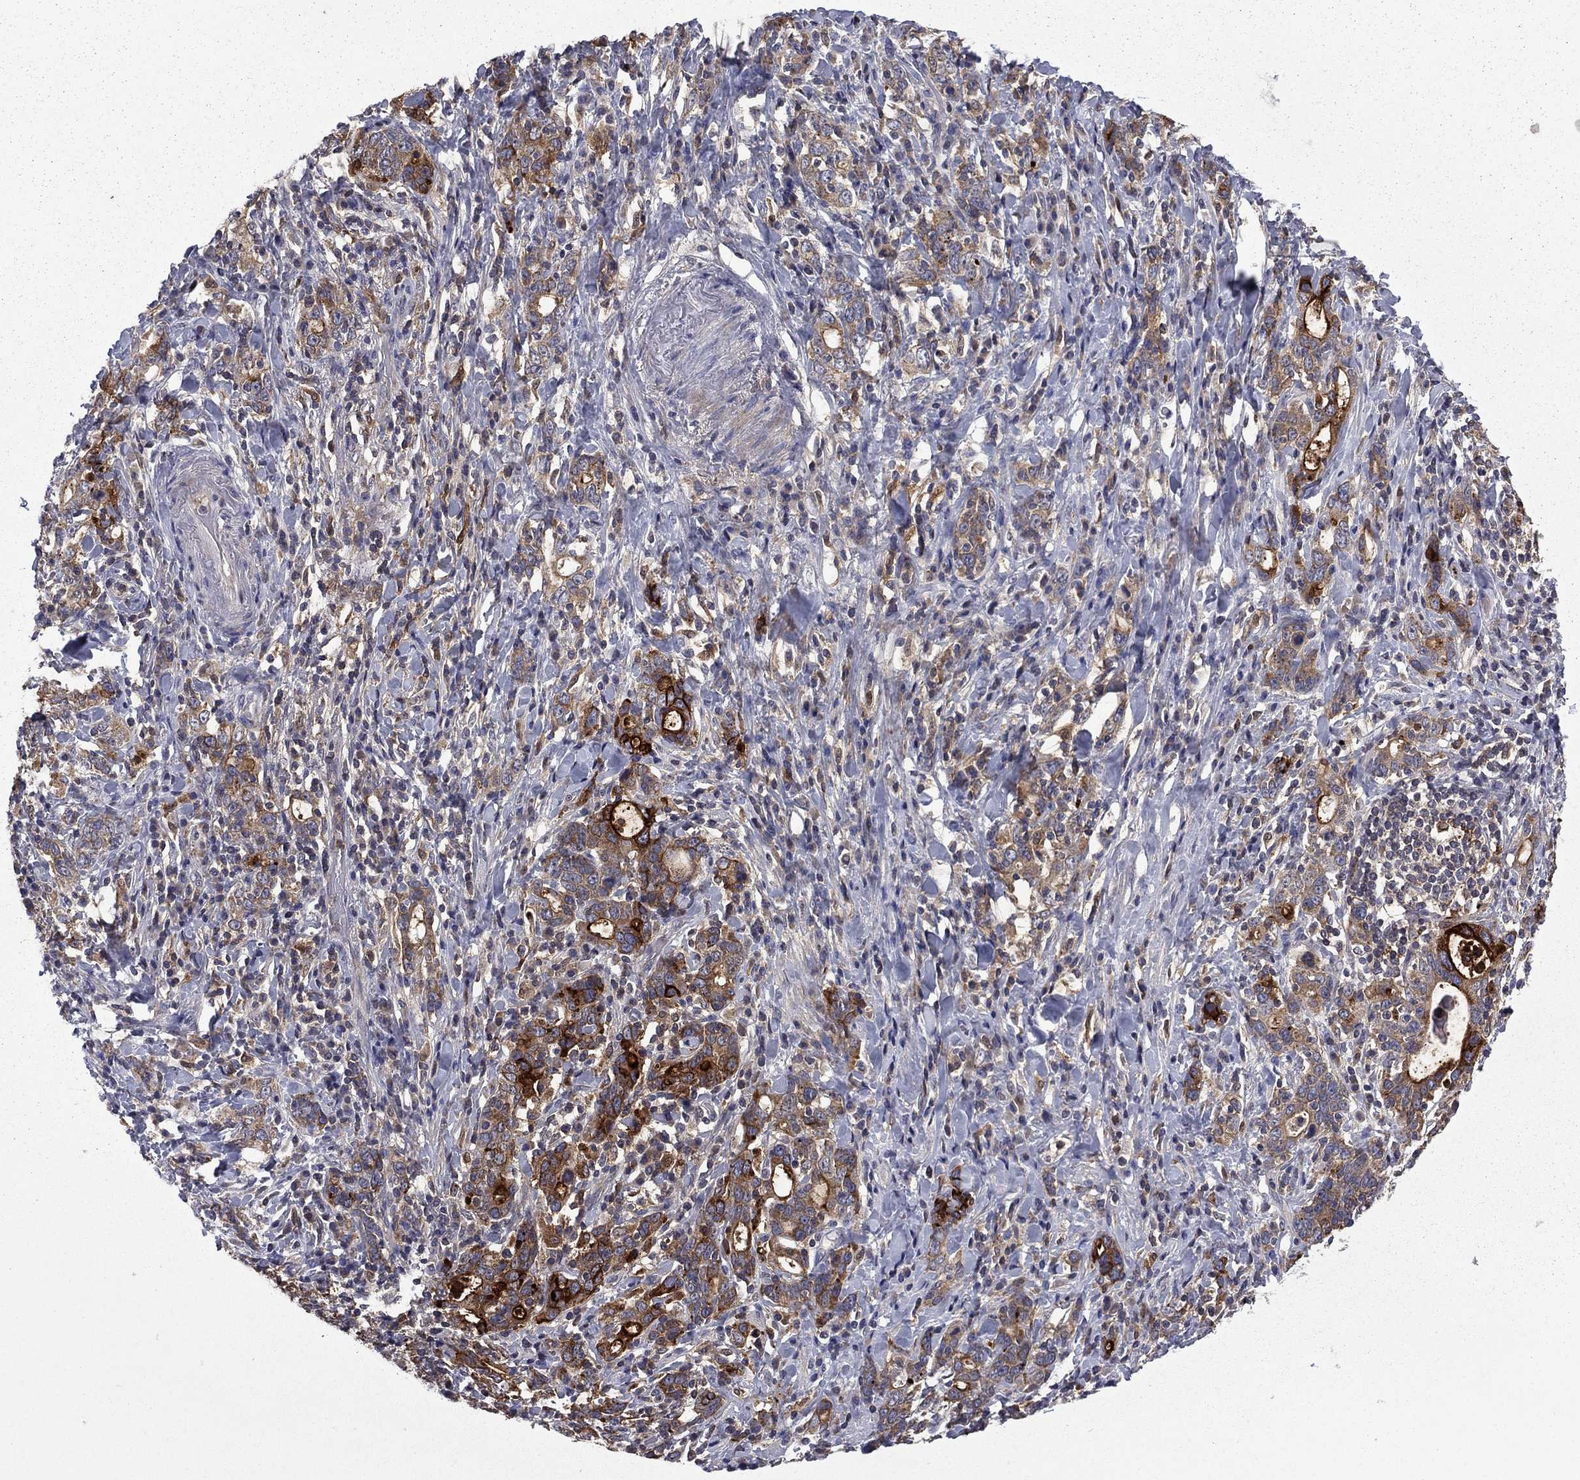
{"staining": {"intensity": "strong", "quantity": "25%-75%", "location": "cytoplasmic/membranous"}, "tissue": "stomach cancer", "cell_type": "Tumor cells", "image_type": "cancer", "snomed": [{"axis": "morphology", "description": "Adenocarcinoma, NOS"}, {"axis": "topography", "description": "Stomach"}], "caption": "Immunohistochemical staining of adenocarcinoma (stomach) displays high levels of strong cytoplasmic/membranous positivity in approximately 25%-75% of tumor cells.", "gene": "CEACAM7", "patient": {"sex": "male", "age": 79}}